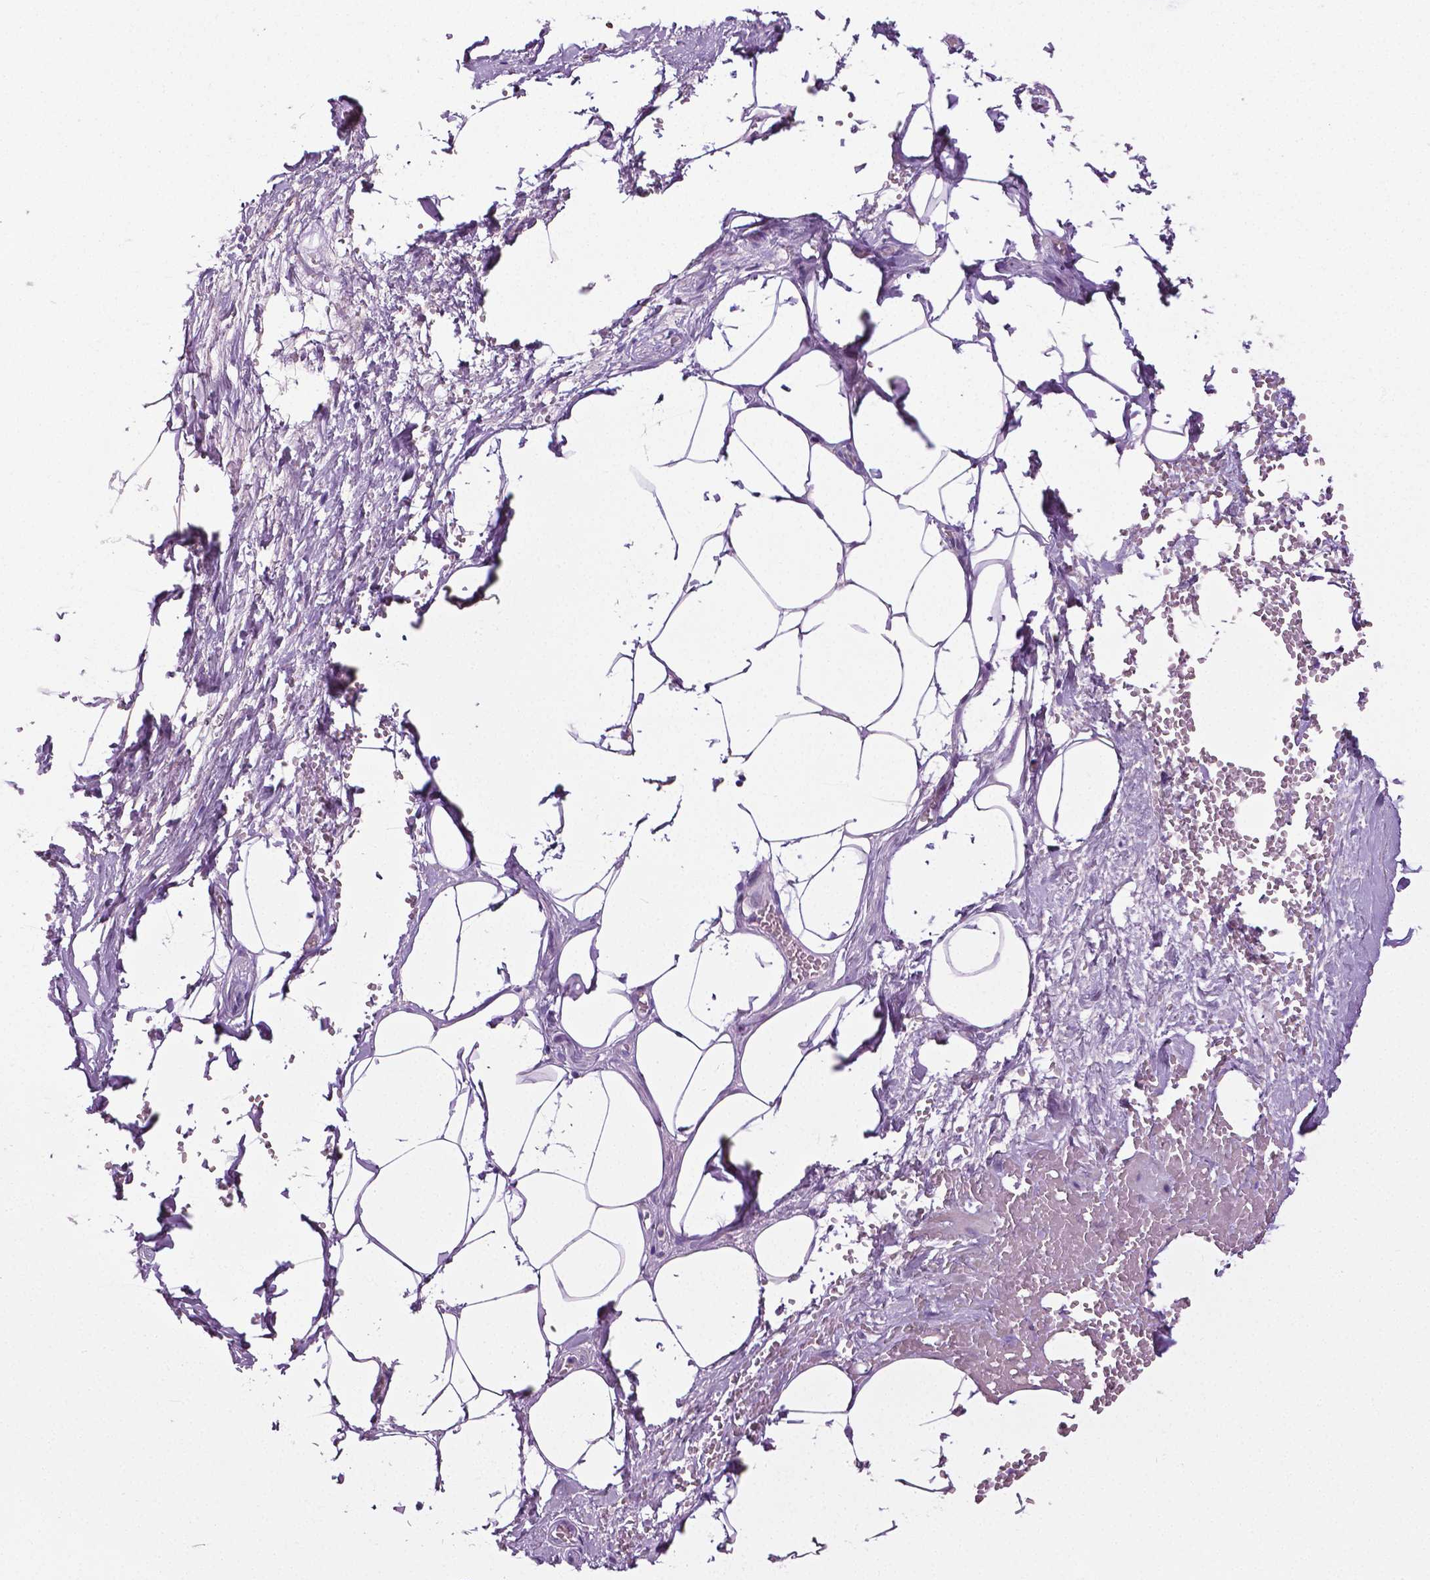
{"staining": {"intensity": "negative", "quantity": "none", "location": "none"}, "tissue": "adipose tissue", "cell_type": "Adipocytes", "image_type": "normal", "snomed": [{"axis": "morphology", "description": "Normal tissue, NOS"}, {"axis": "topography", "description": "Prostate"}, {"axis": "topography", "description": "Peripheral nerve tissue"}], "caption": "This is a image of IHC staining of benign adipose tissue, which shows no positivity in adipocytes.", "gene": "PTGER3", "patient": {"sex": "male", "age": 55}}